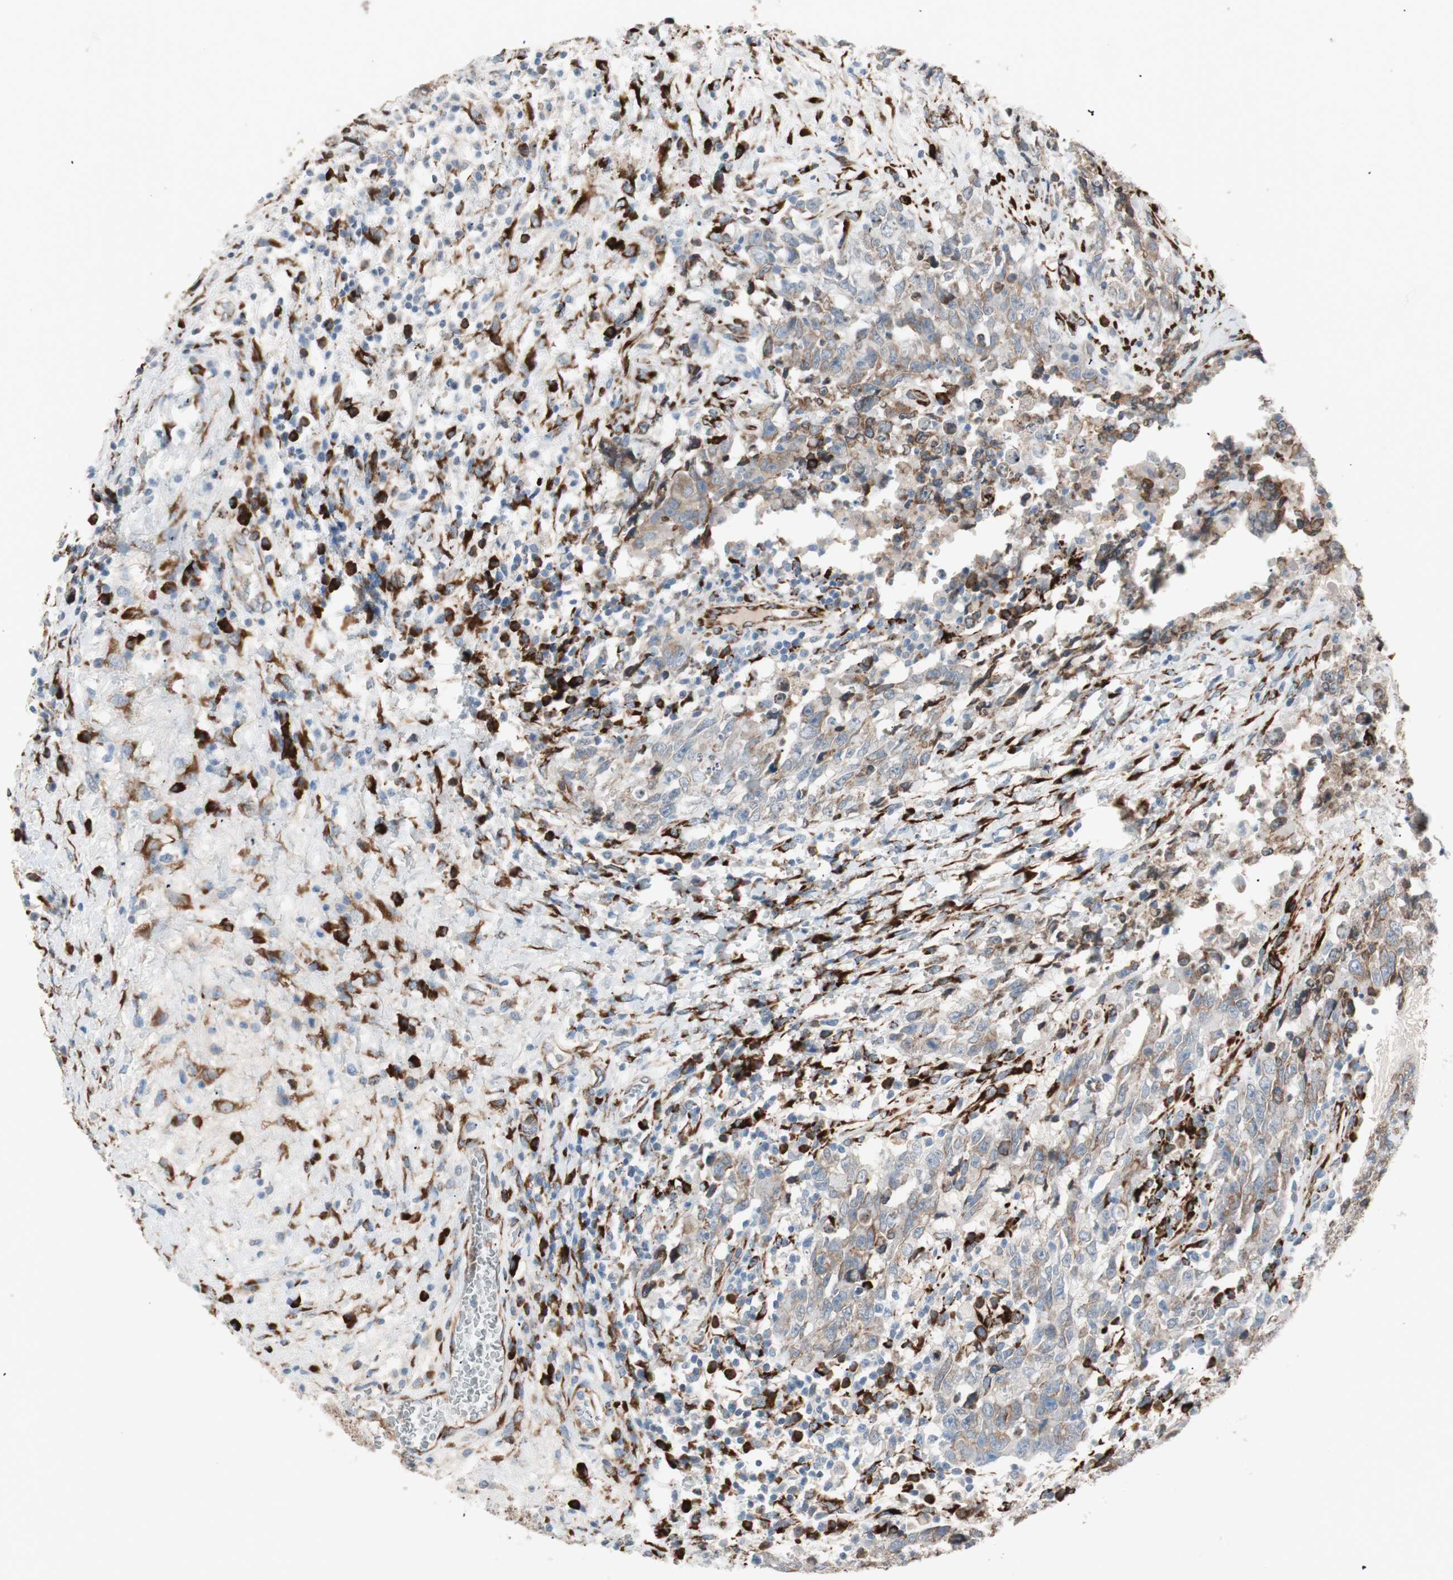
{"staining": {"intensity": "moderate", "quantity": ">75%", "location": "cytoplasmic/membranous"}, "tissue": "testis cancer", "cell_type": "Tumor cells", "image_type": "cancer", "snomed": [{"axis": "morphology", "description": "Carcinoma, Embryonal, NOS"}, {"axis": "topography", "description": "Testis"}], "caption": "High-power microscopy captured an IHC histopathology image of testis cancer, revealing moderate cytoplasmic/membranous staining in approximately >75% of tumor cells.", "gene": "P4HTM", "patient": {"sex": "male", "age": 26}}